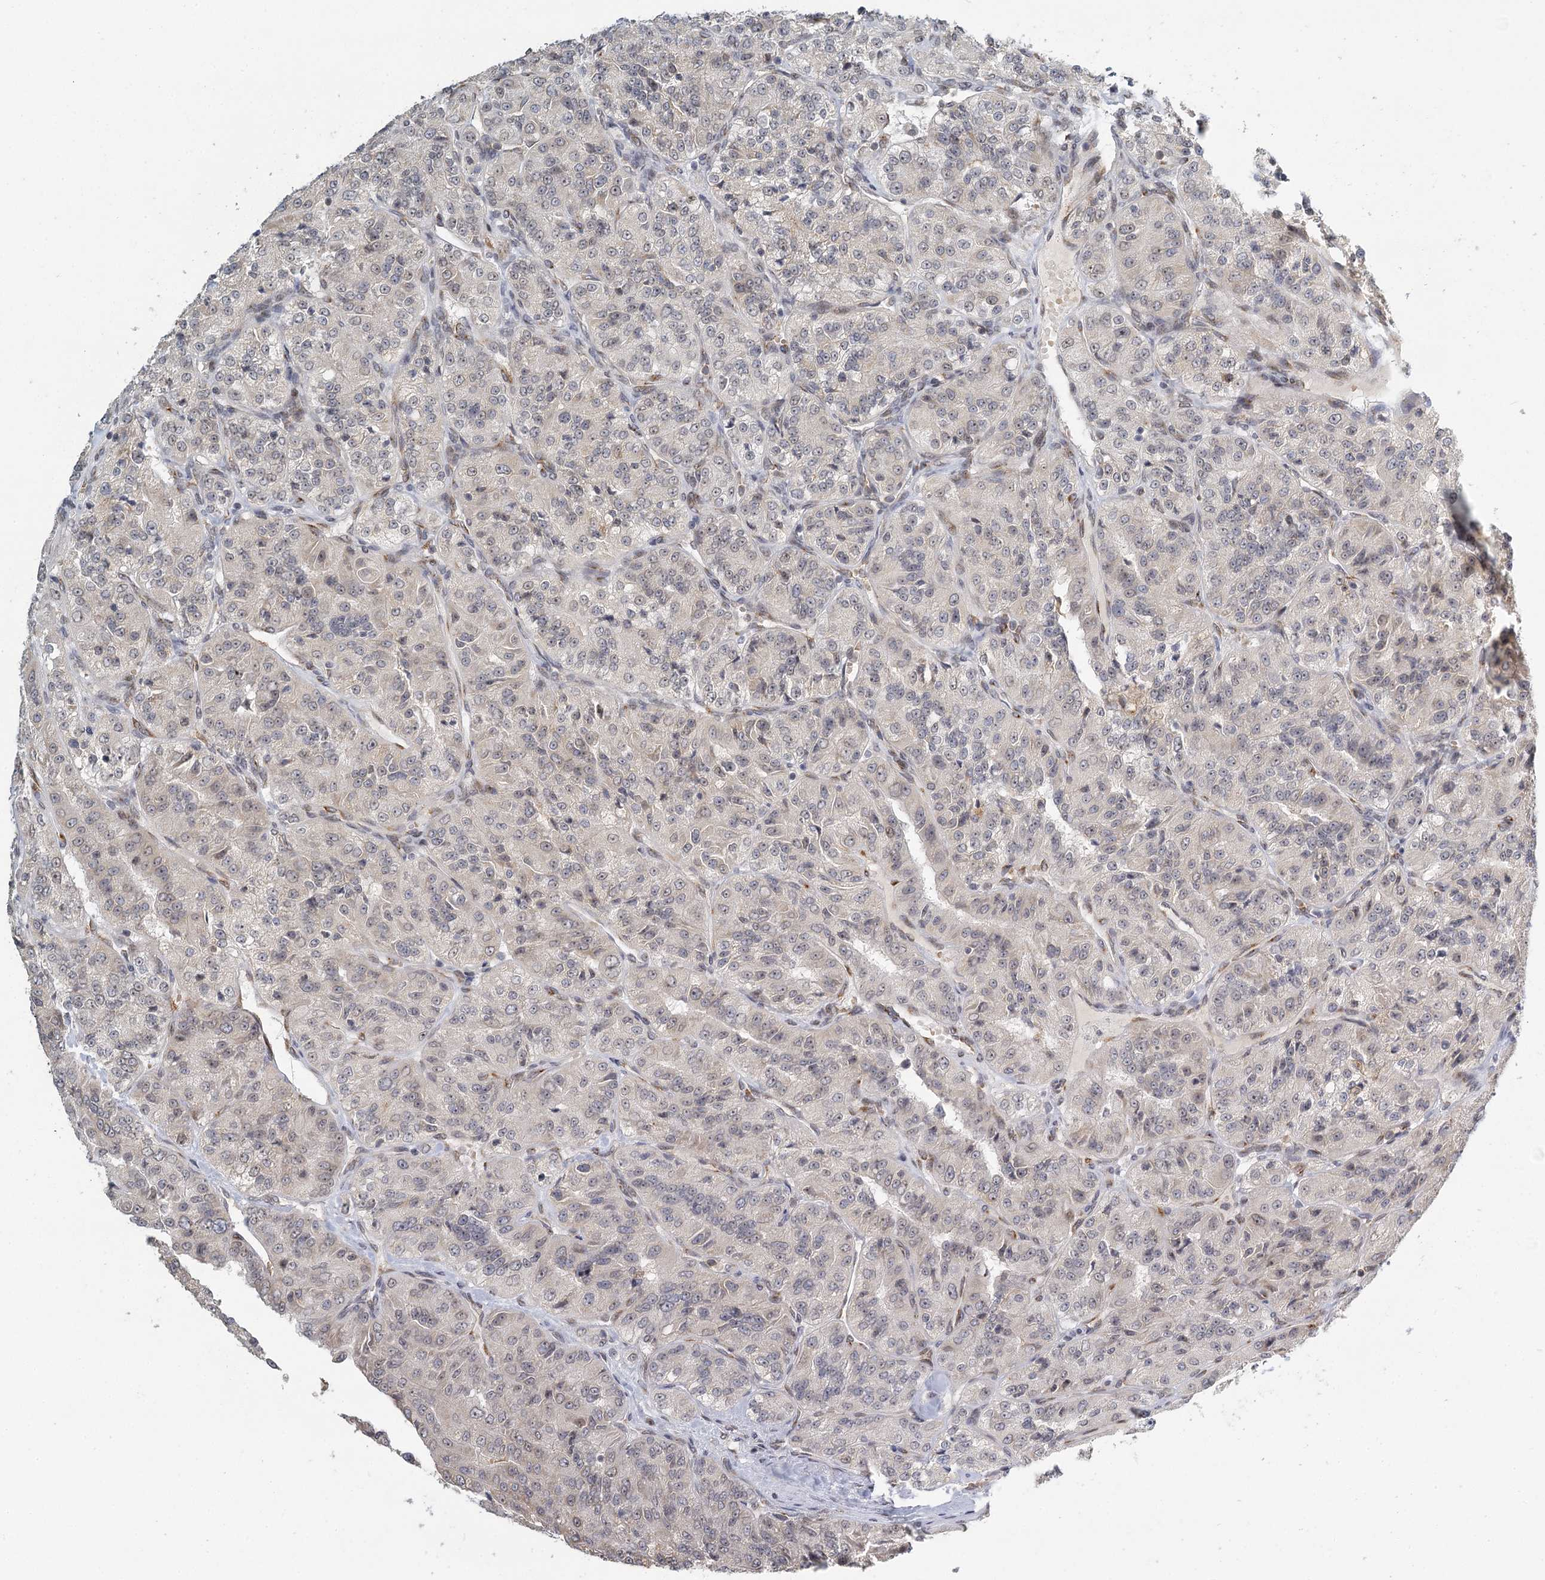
{"staining": {"intensity": "negative", "quantity": "none", "location": "none"}, "tissue": "renal cancer", "cell_type": "Tumor cells", "image_type": "cancer", "snomed": [{"axis": "morphology", "description": "Adenocarcinoma, NOS"}, {"axis": "topography", "description": "Kidney"}], "caption": "The histopathology image shows no staining of tumor cells in renal adenocarcinoma. The staining was performed using DAB (3,3'-diaminobenzidine) to visualize the protein expression in brown, while the nuclei were stained in blue with hematoxylin (Magnification: 20x).", "gene": "TREX1", "patient": {"sex": "female", "age": 63}}